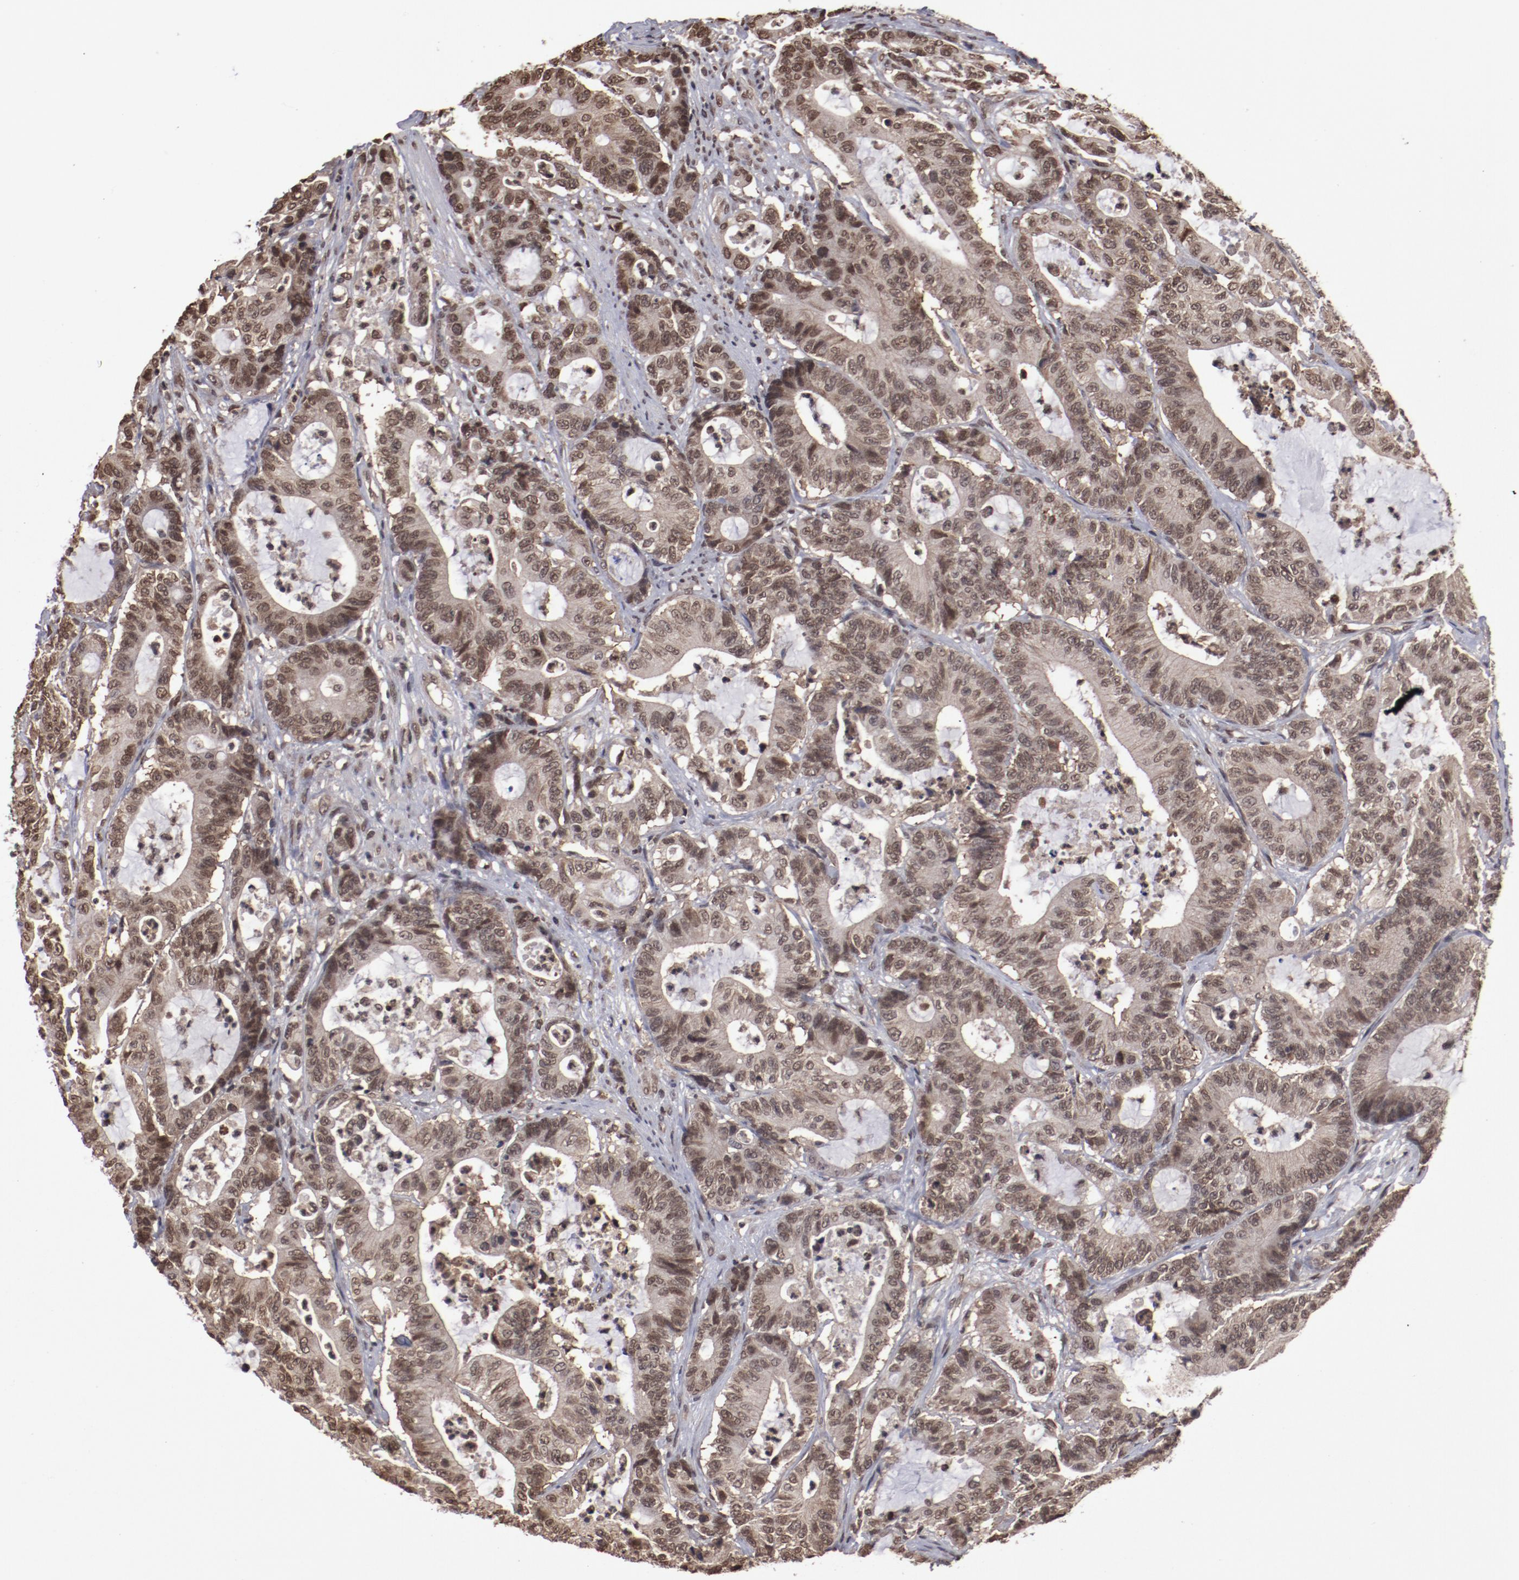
{"staining": {"intensity": "moderate", "quantity": ">75%", "location": "cytoplasmic/membranous,nuclear"}, "tissue": "colorectal cancer", "cell_type": "Tumor cells", "image_type": "cancer", "snomed": [{"axis": "morphology", "description": "Adenocarcinoma, NOS"}, {"axis": "topography", "description": "Colon"}], "caption": "Protein expression analysis of human adenocarcinoma (colorectal) reveals moderate cytoplasmic/membranous and nuclear staining in approximately >75% of tumor cells.", "gene": "AKT1", "patient": {"sex": "female", "age": 84}}